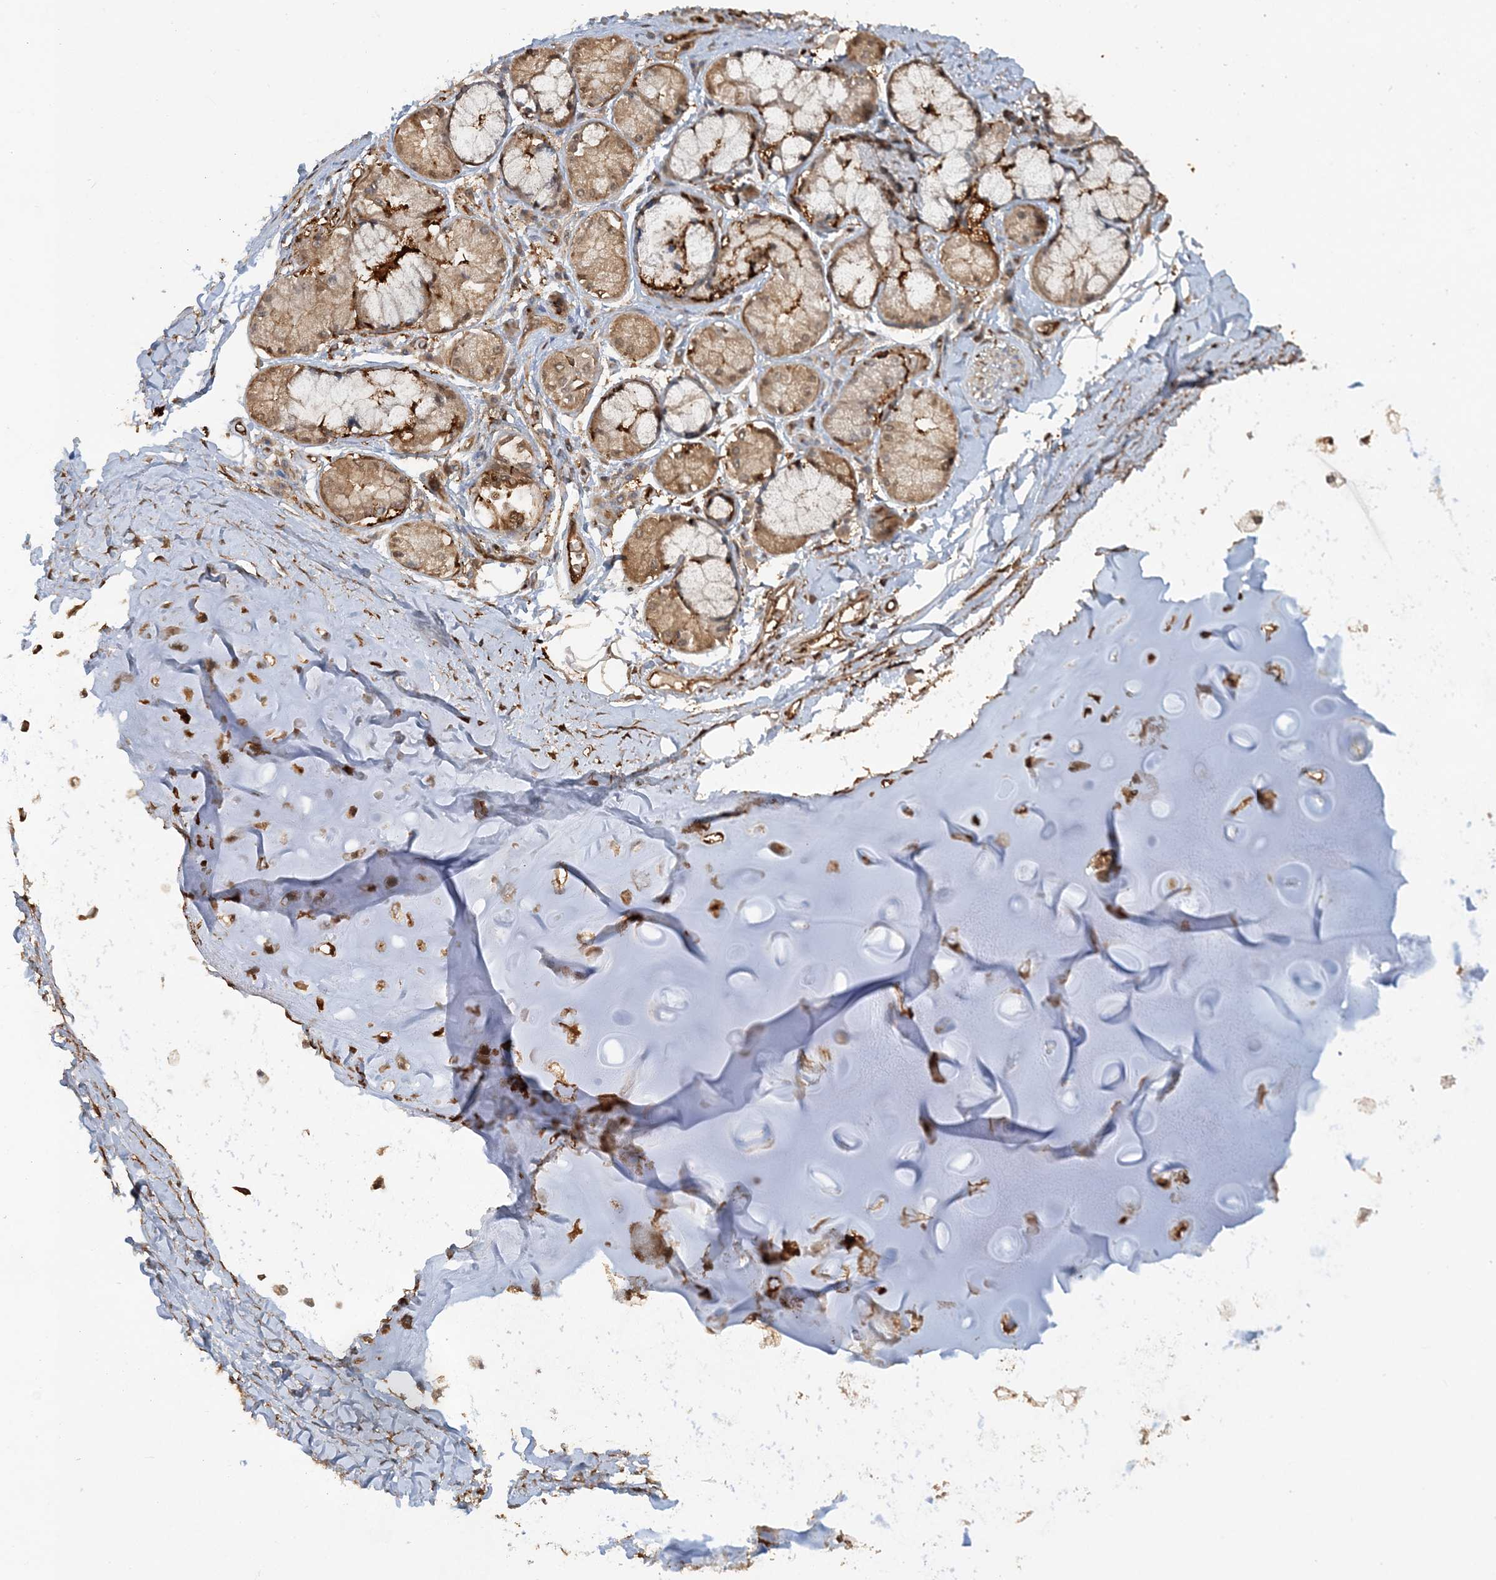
{"staining": {"intensity": "negative", "quantity": "none", "location": "none"}, "tissue": "adipose tissue", "cell_type": "Adipocytes", "image_type": "normal", "snomed": [{"axis": "morphology", "description": "Normal tissue, NOS"}, {"axis": "topography", "description": "Cartilage tissue"}, {"axis": "topography", "description": "Bronchus"}, {"axis": "topography", "description": "Lung"}, {"axis": "topography", "description": "Peripheral nerve tissue"}], "caption": "This image is of normal adipose tissue stained with immunohistochemistry (IHC) to label a protein in brown with the nuclei are counter-stained blue. There is no staining in adipocytes. (Brightfield microscopy of DAB immunohistochemistry at high magnification).", "gene": "DSTN", "patient": {"sex": "female", "age": 49}}